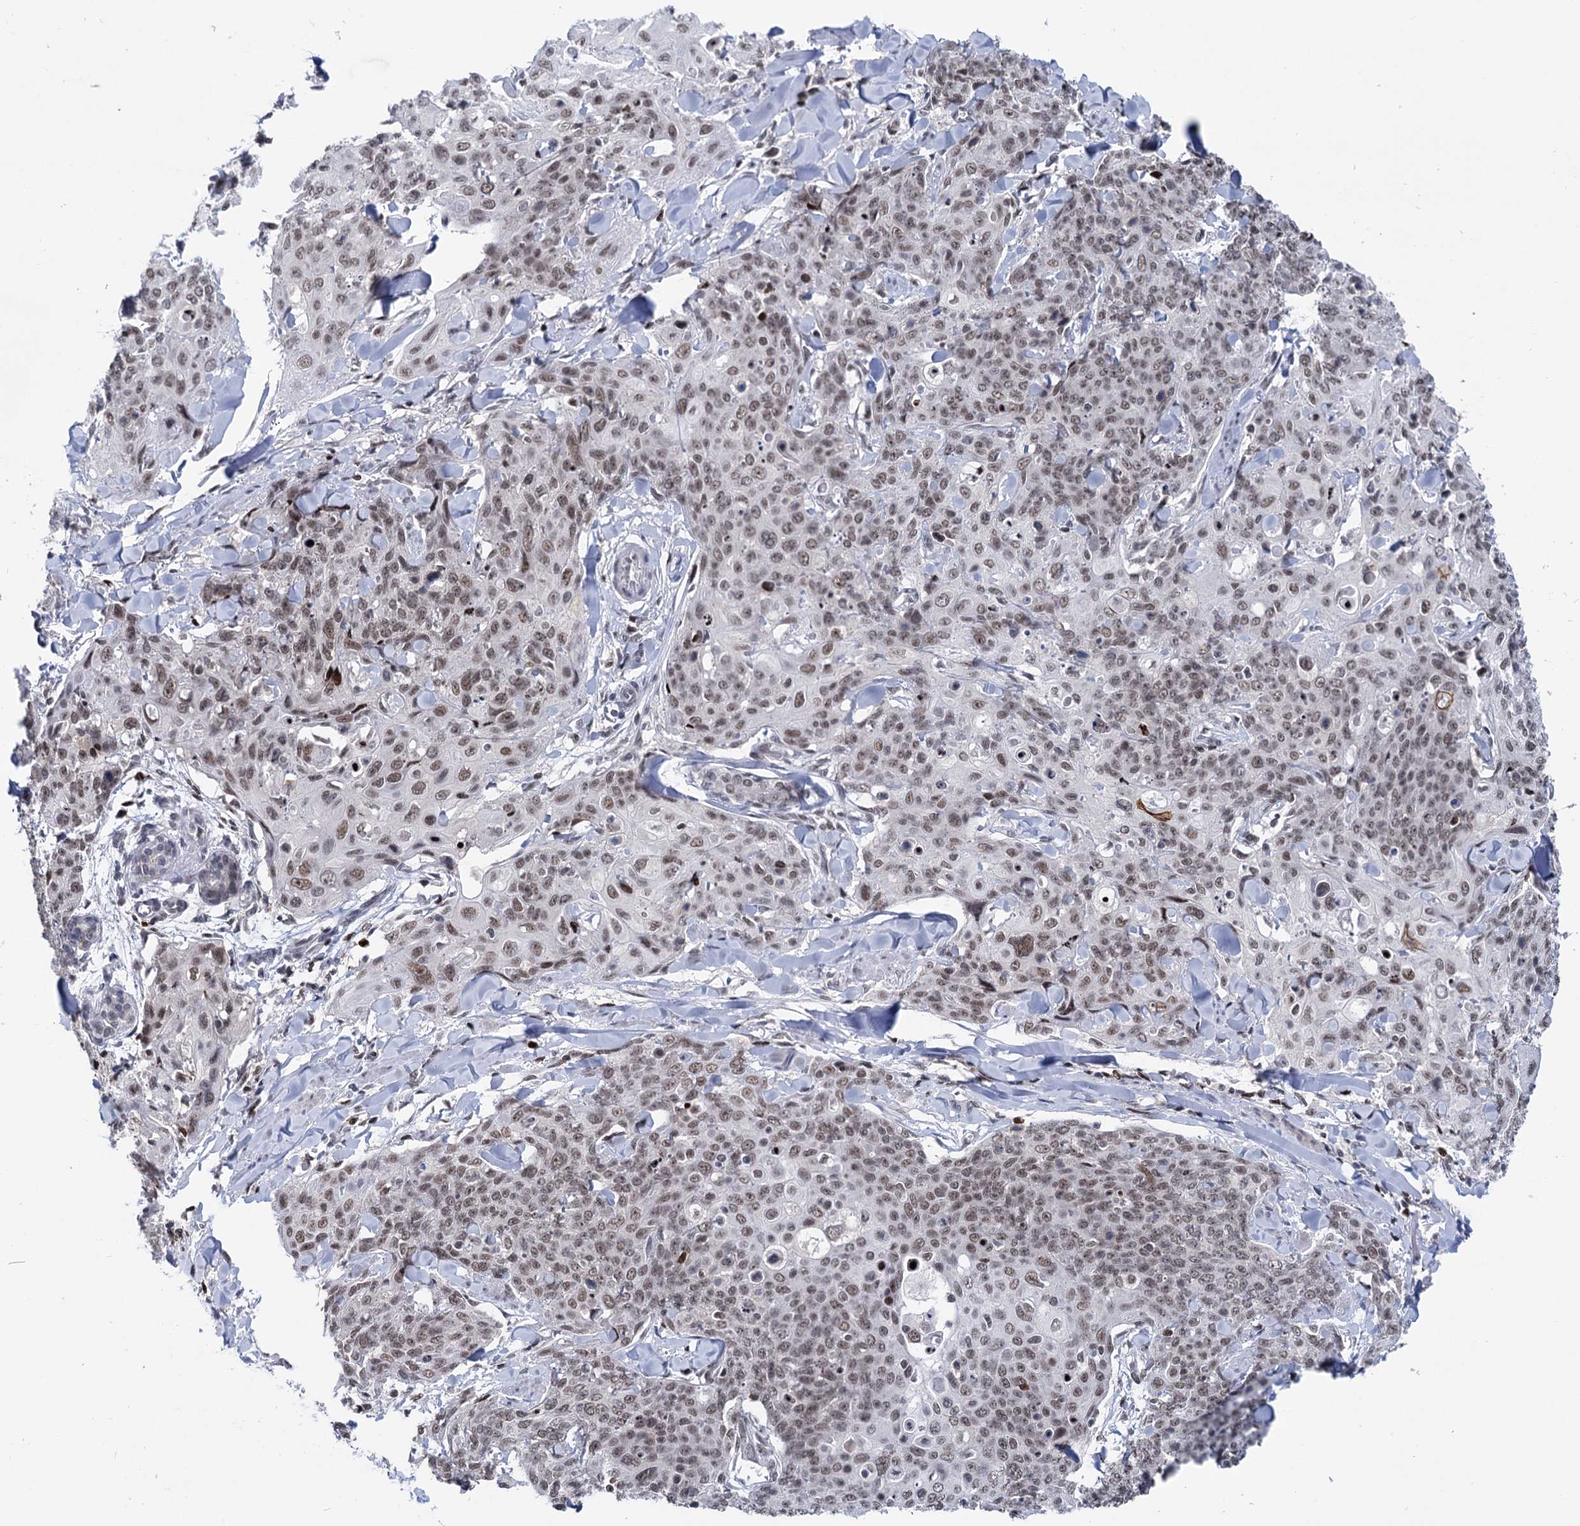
{"staining": {"intensity": "weak", "quantity": "25%-75%", "location": "nuclear"}, "tissue": "skin cancer", "cell_type": "Tumor cells", "image_type": "cancer", "snomed": [{"axis": "morphology", "description": "Squamous cell carcinoma, NOS"}, {"axis": "topography", "description": "Skin"}, {"axis": "topography", "description": "Vulva"}], "caption": "Immunohistochemical staining of skin cancer exhibits low levels of weak nuclear staining in approximately 25%-75% of tumor cells.", "gene": "ZCCHC10", "patient": {"sex": "female", "age": 85}}